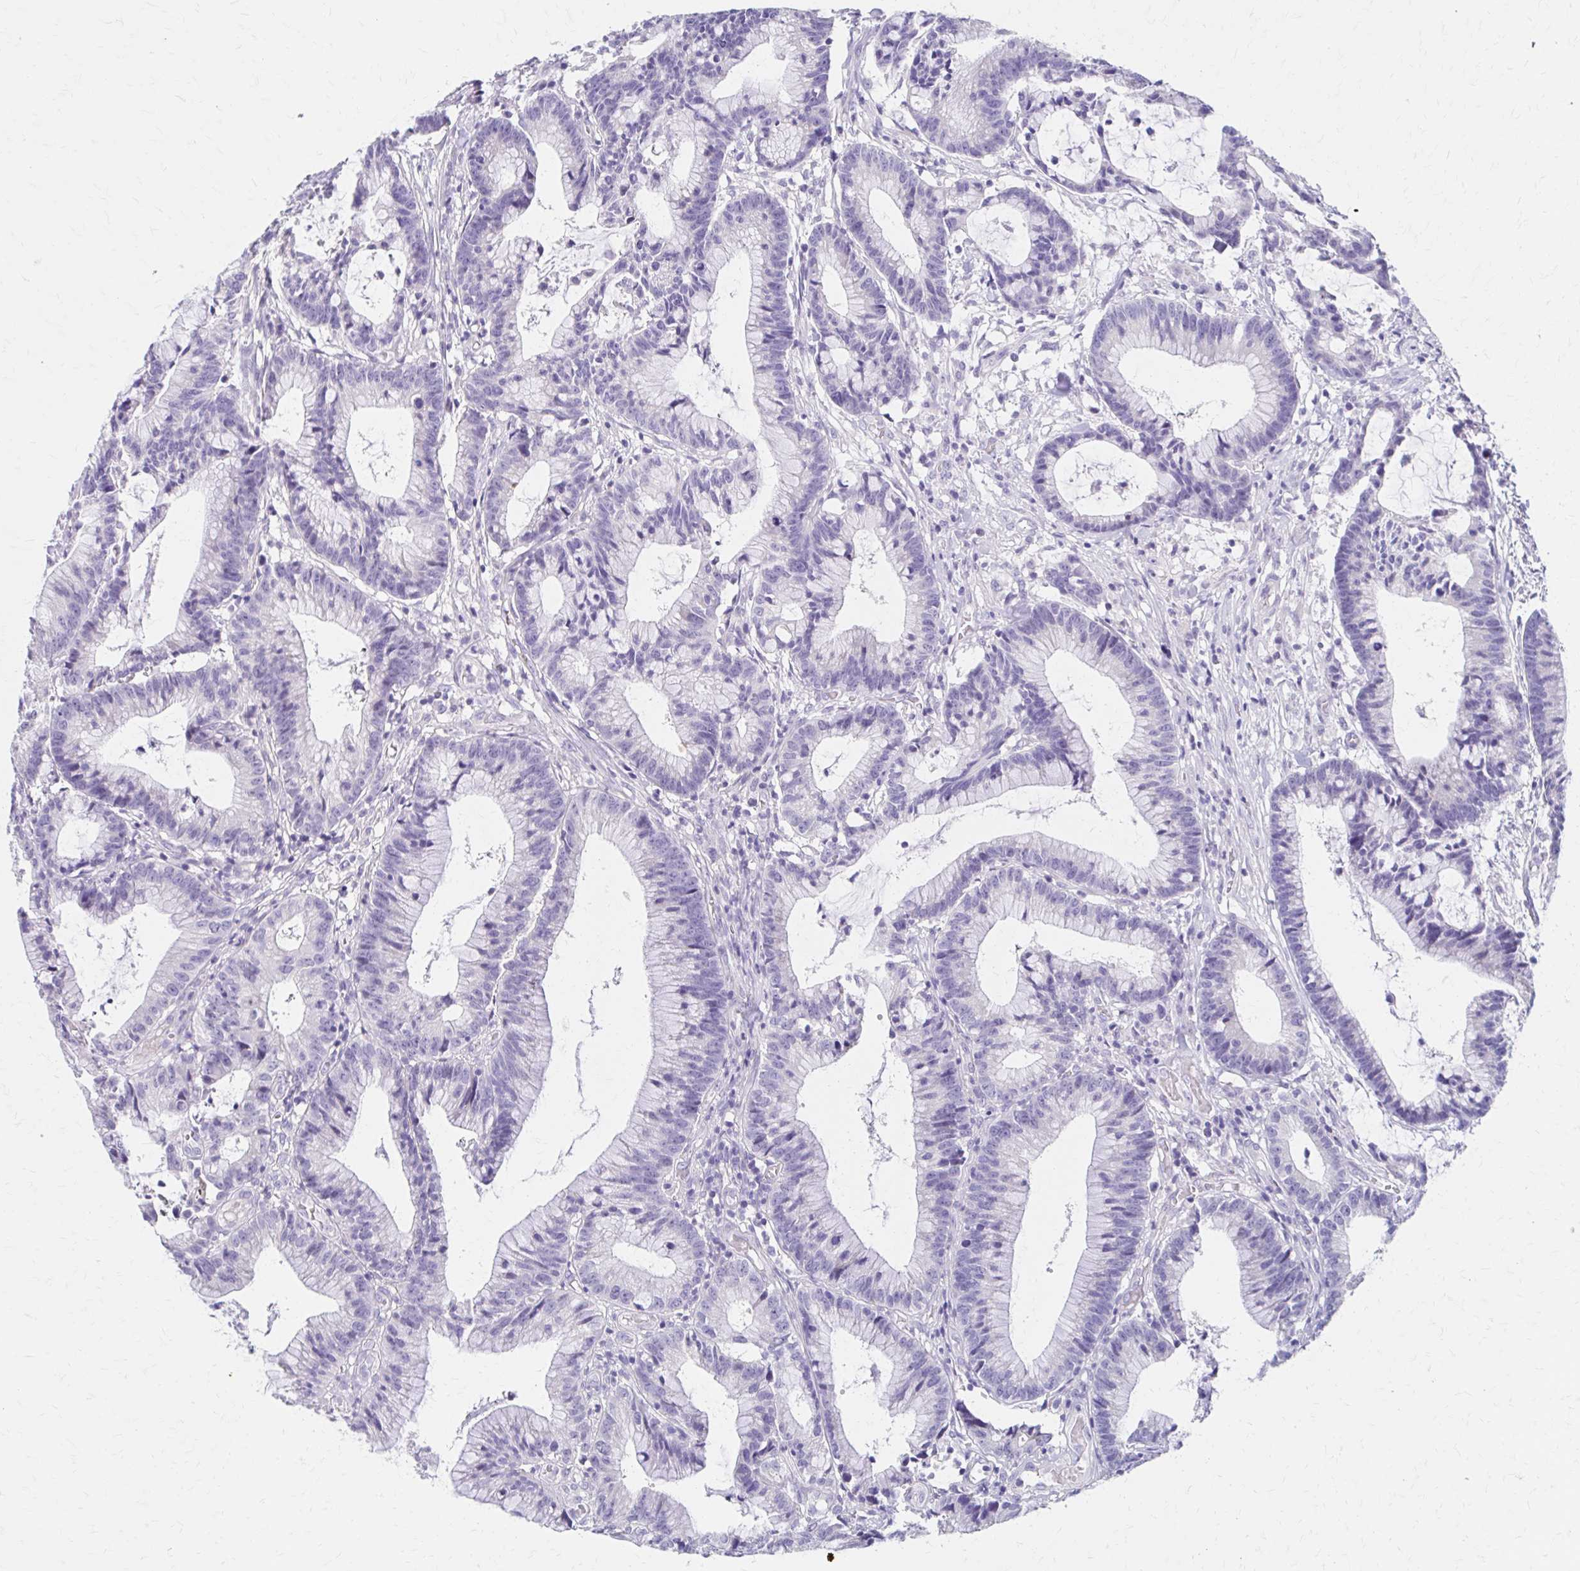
{"staining": {"intensity": "negative", "quantity": "none", "location": "none"}, "tissue": "colorectal cancer", "cell_type": "Tumor cells", "image_type": "cancer", "snomed": [{"axis": "morphology", "description": "Adenocarcinoma, NOS"}, {"axis": "topography", "description": "Colon"}], "caption": "High power microscopy image of an IHC micrograph of adenocarcinoma (colorectal), revealing no significant expression in tumor cells. (IHC, brightfield microscopy, high magnification).", "gene": "AZGP1", "patient": {"sex": "female", "age": 78}}